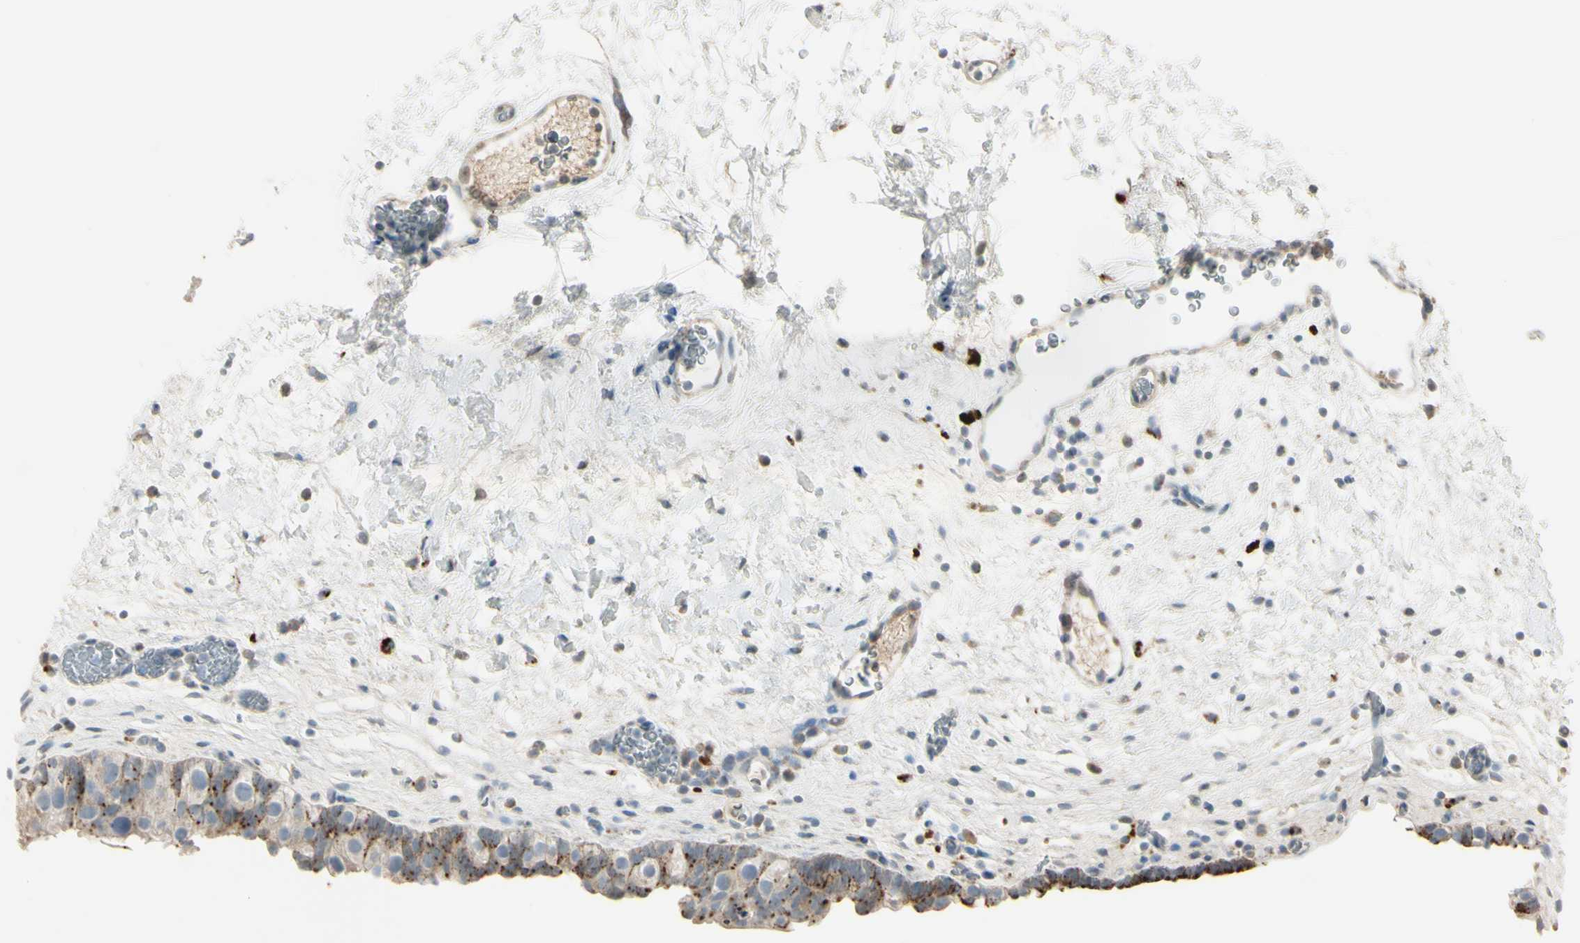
{"staining": {"intensity": "moderate", "quantity": ">75%", "location": "cytoplasmic/membranous"}, "tissue": "urinary bladder", "cell_type": "Urothelial cells", "image_type": "normal", "snomed": [{"axis": "morphology", "description": "Normal tissue, NOS"}, {"axis": "topography", "description": "Urinary bladder"}], "caption": "Brown immunohistochemical staining in unremarkable urinary bladder shows moderate cytoplasmic/membranous staining in approximately >75% of urothelial cells.", "gene": "ANGPTL1", "patient": {"sex": "female", "age": 64}}